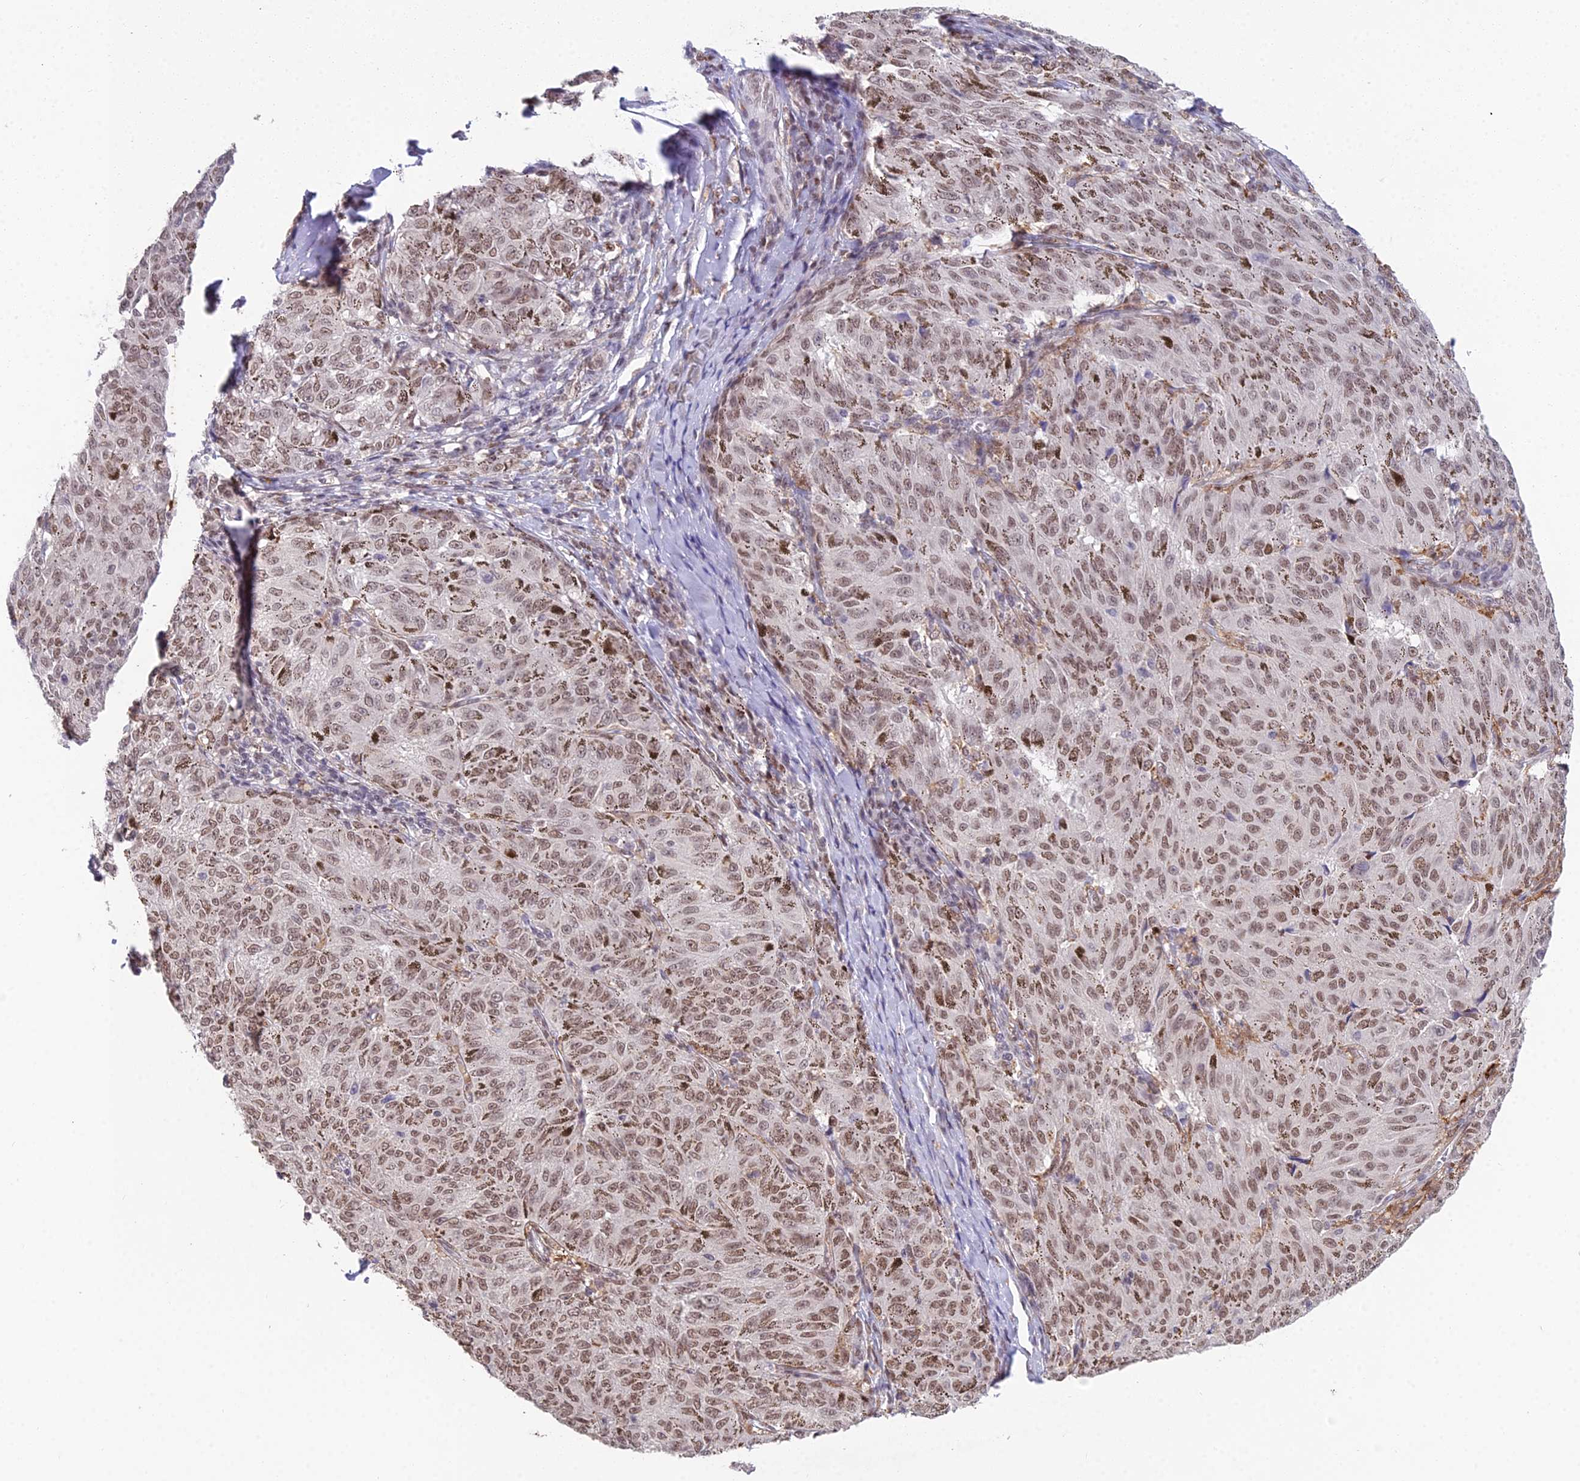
{"staining": {"intensity": "moderate", "quantity": ">75%", "location": "nuclear"}, "tissue": "melanoma", "cell_type": "Tumor cells", "image_type": "cancer", "snomed": [{"axis": "morphology", "description": "Malignant melanoma, NOS"}, {"axis": "topography", "description": "Skin"}], "caption": "Moderate nuclear staining is present in about >75% of tumor cells in melanoma.", "gene": "ABHD17A", "patient": {"sex": "female", "age": 72}}